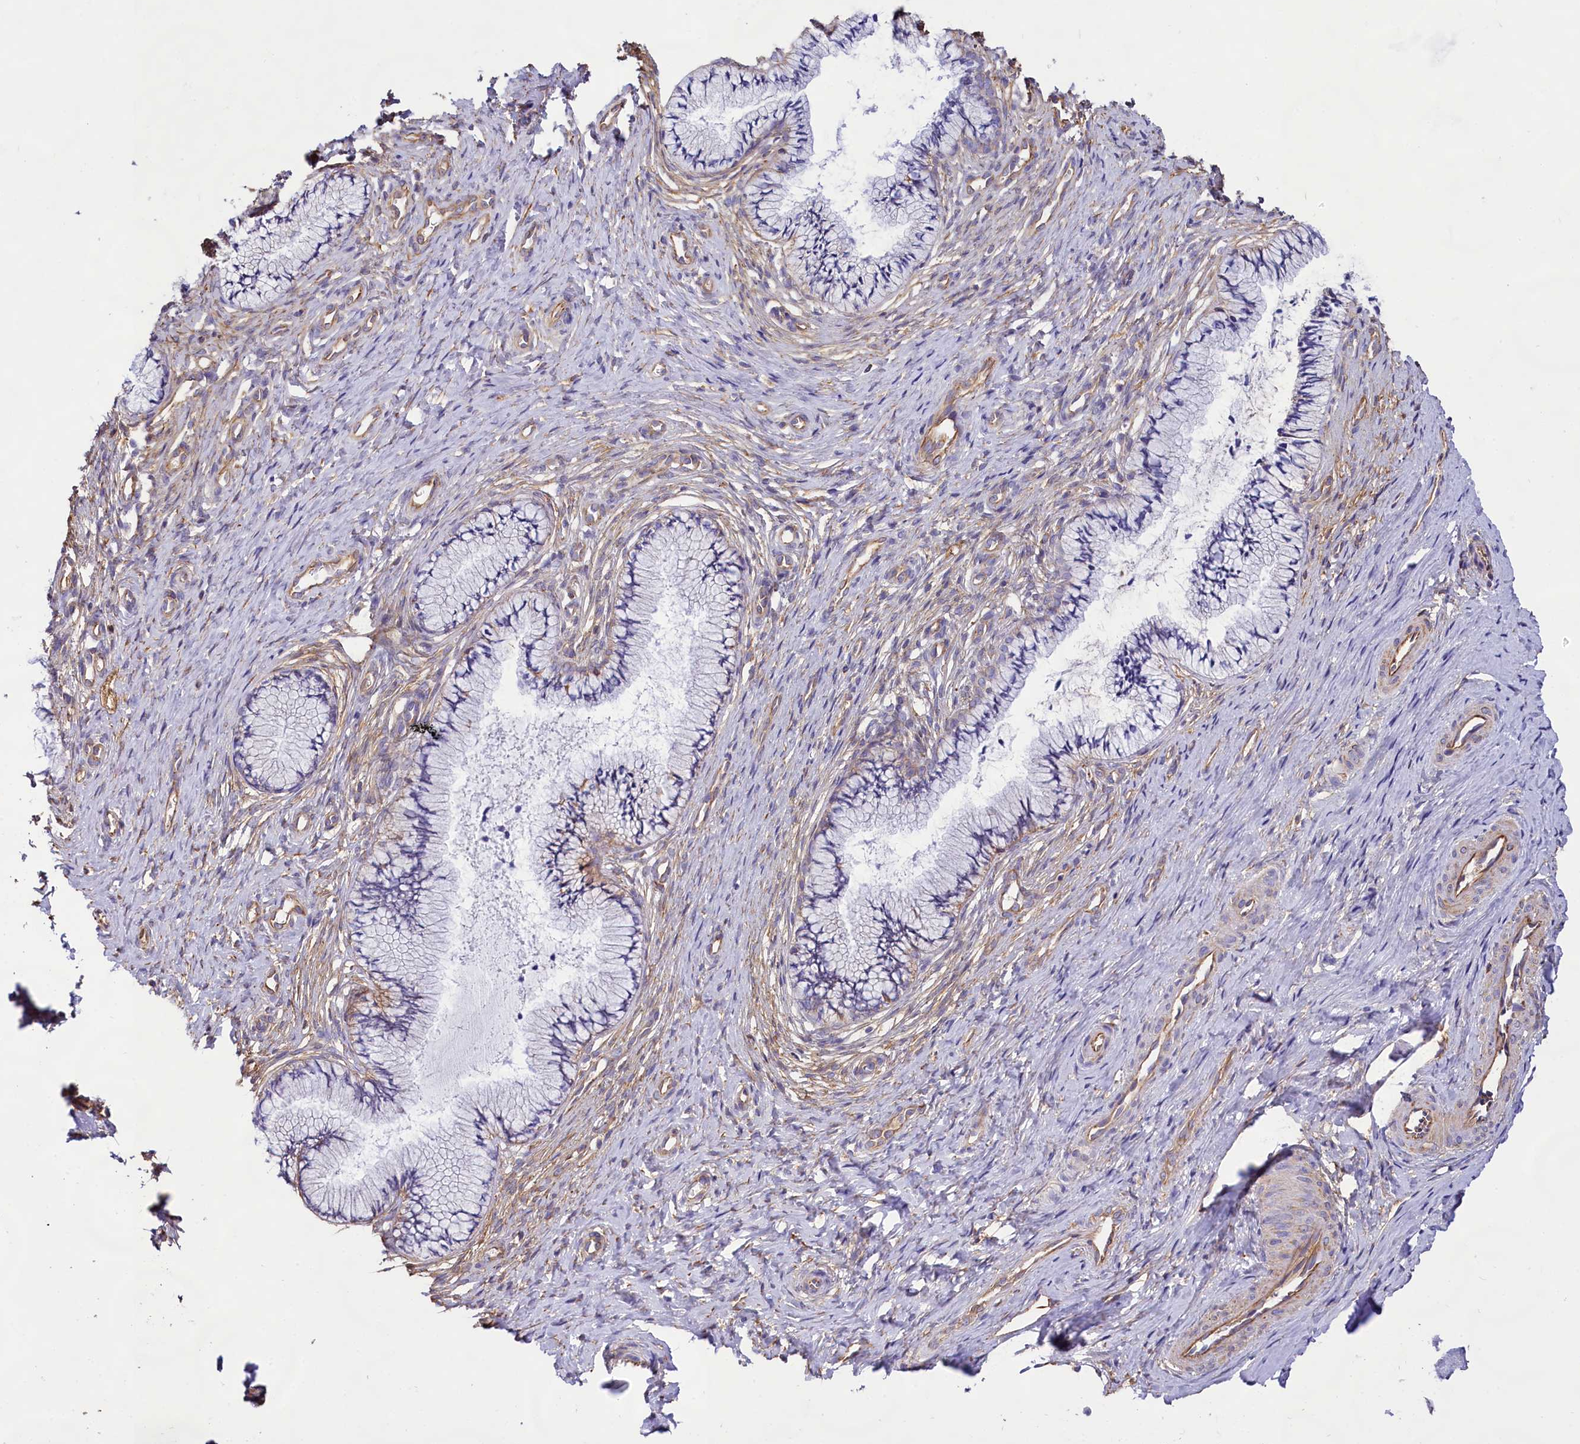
{"staining": {"intensity": "negative", "quantity": "none", "location": "none"}, "tissue": "cervix", "cell_type": "Glandular cells", "image_type": "normal", "snomed": [{"axis": "morphology", "description": "Normal tissue, NOS"}, {"axis": "topography", "description": "Cervix"}], "caption": "Immunohistochemistry of normal human cervix shows no staining in glandular cells.", "gene": "CD99", "patient": {"sex": "female", "age": 36}}